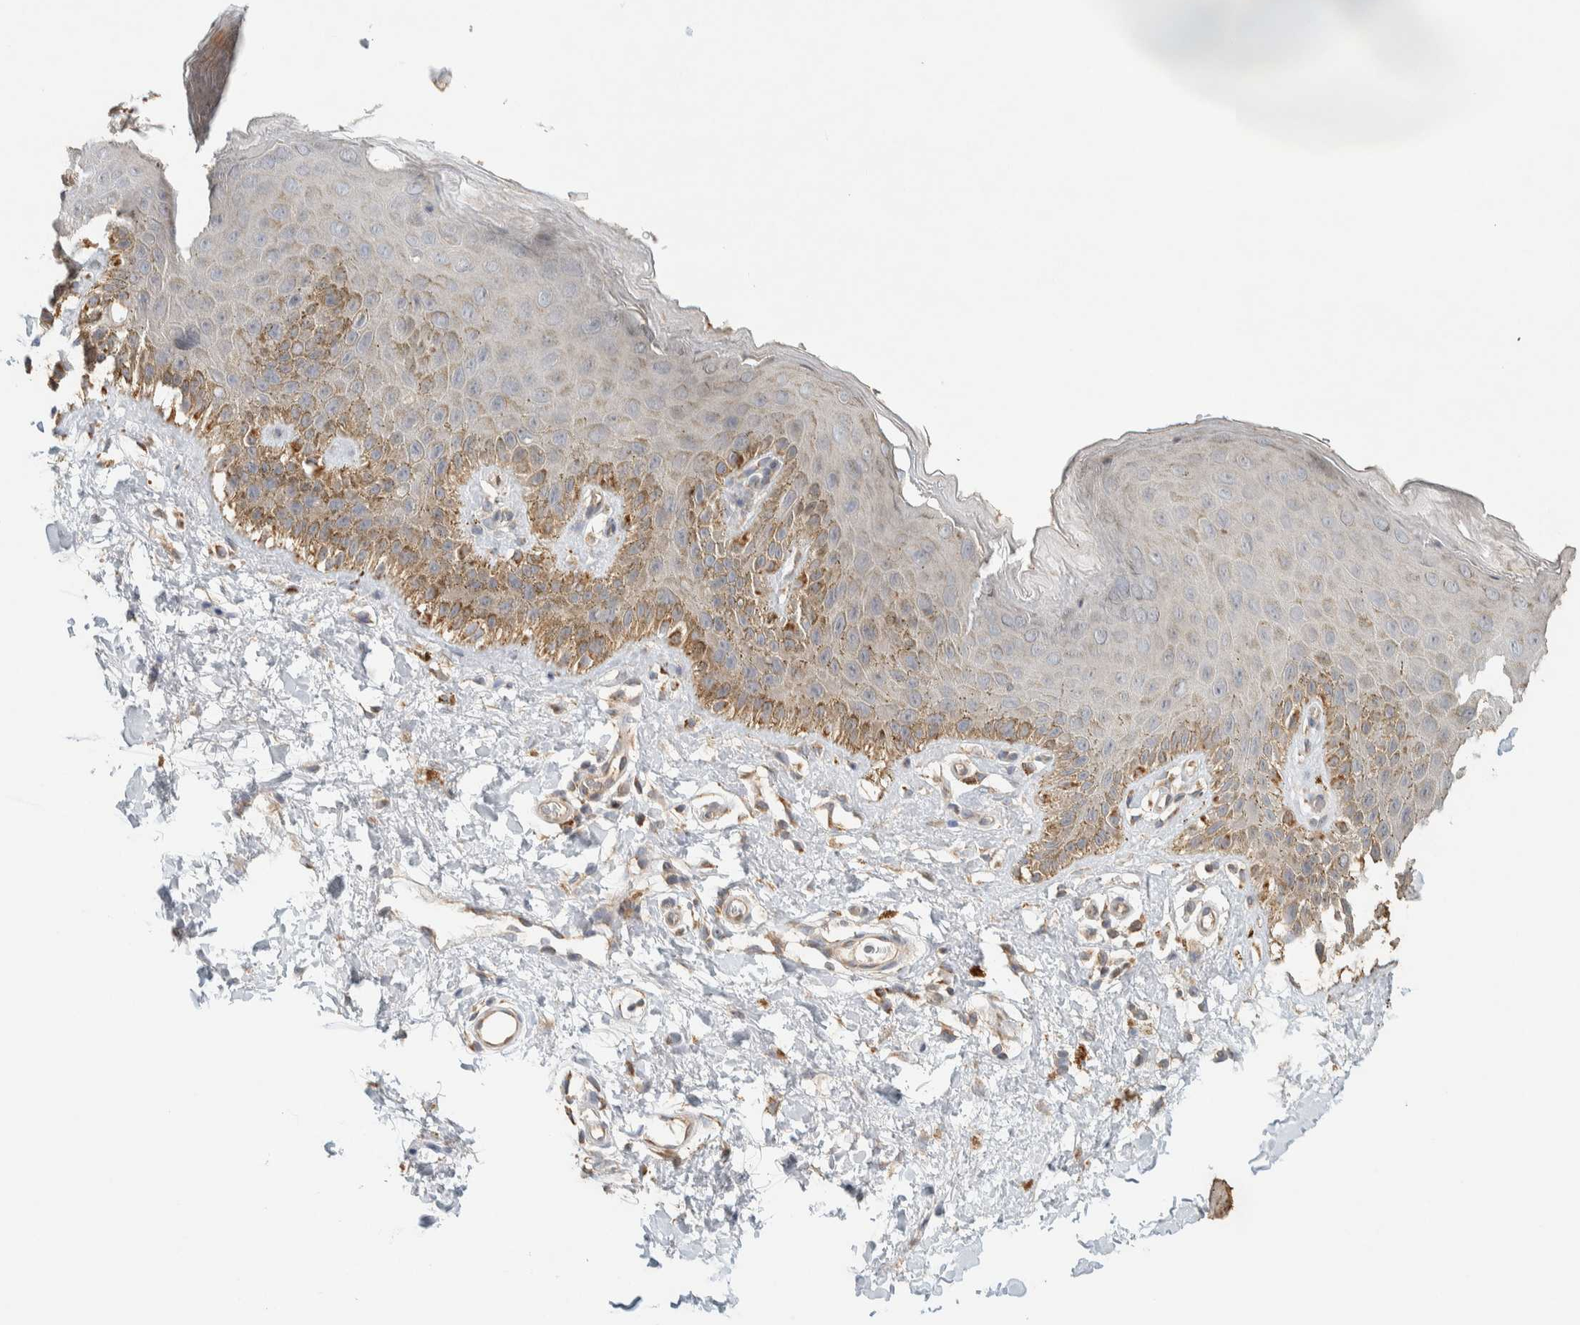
{"staining": {"intensity": "moderate", "quantity": "<25%", "location": "cytoplasmic/membranous"}, "tissue": "skin", "cell_type": "Epidermal cells", "image_type": "normal", "snomed": [{"axis": "morphology", "description": "Normal tissue, NOS"}, {"axis": "topography", "description": "Anal"}], "caption": "Benign skin reveals moderate cytoplasmic/membranous positivity in approximately <25% of epidermal cells.", "gene": "PDE7B", "patient": {"sex": "male", "age": 44}}